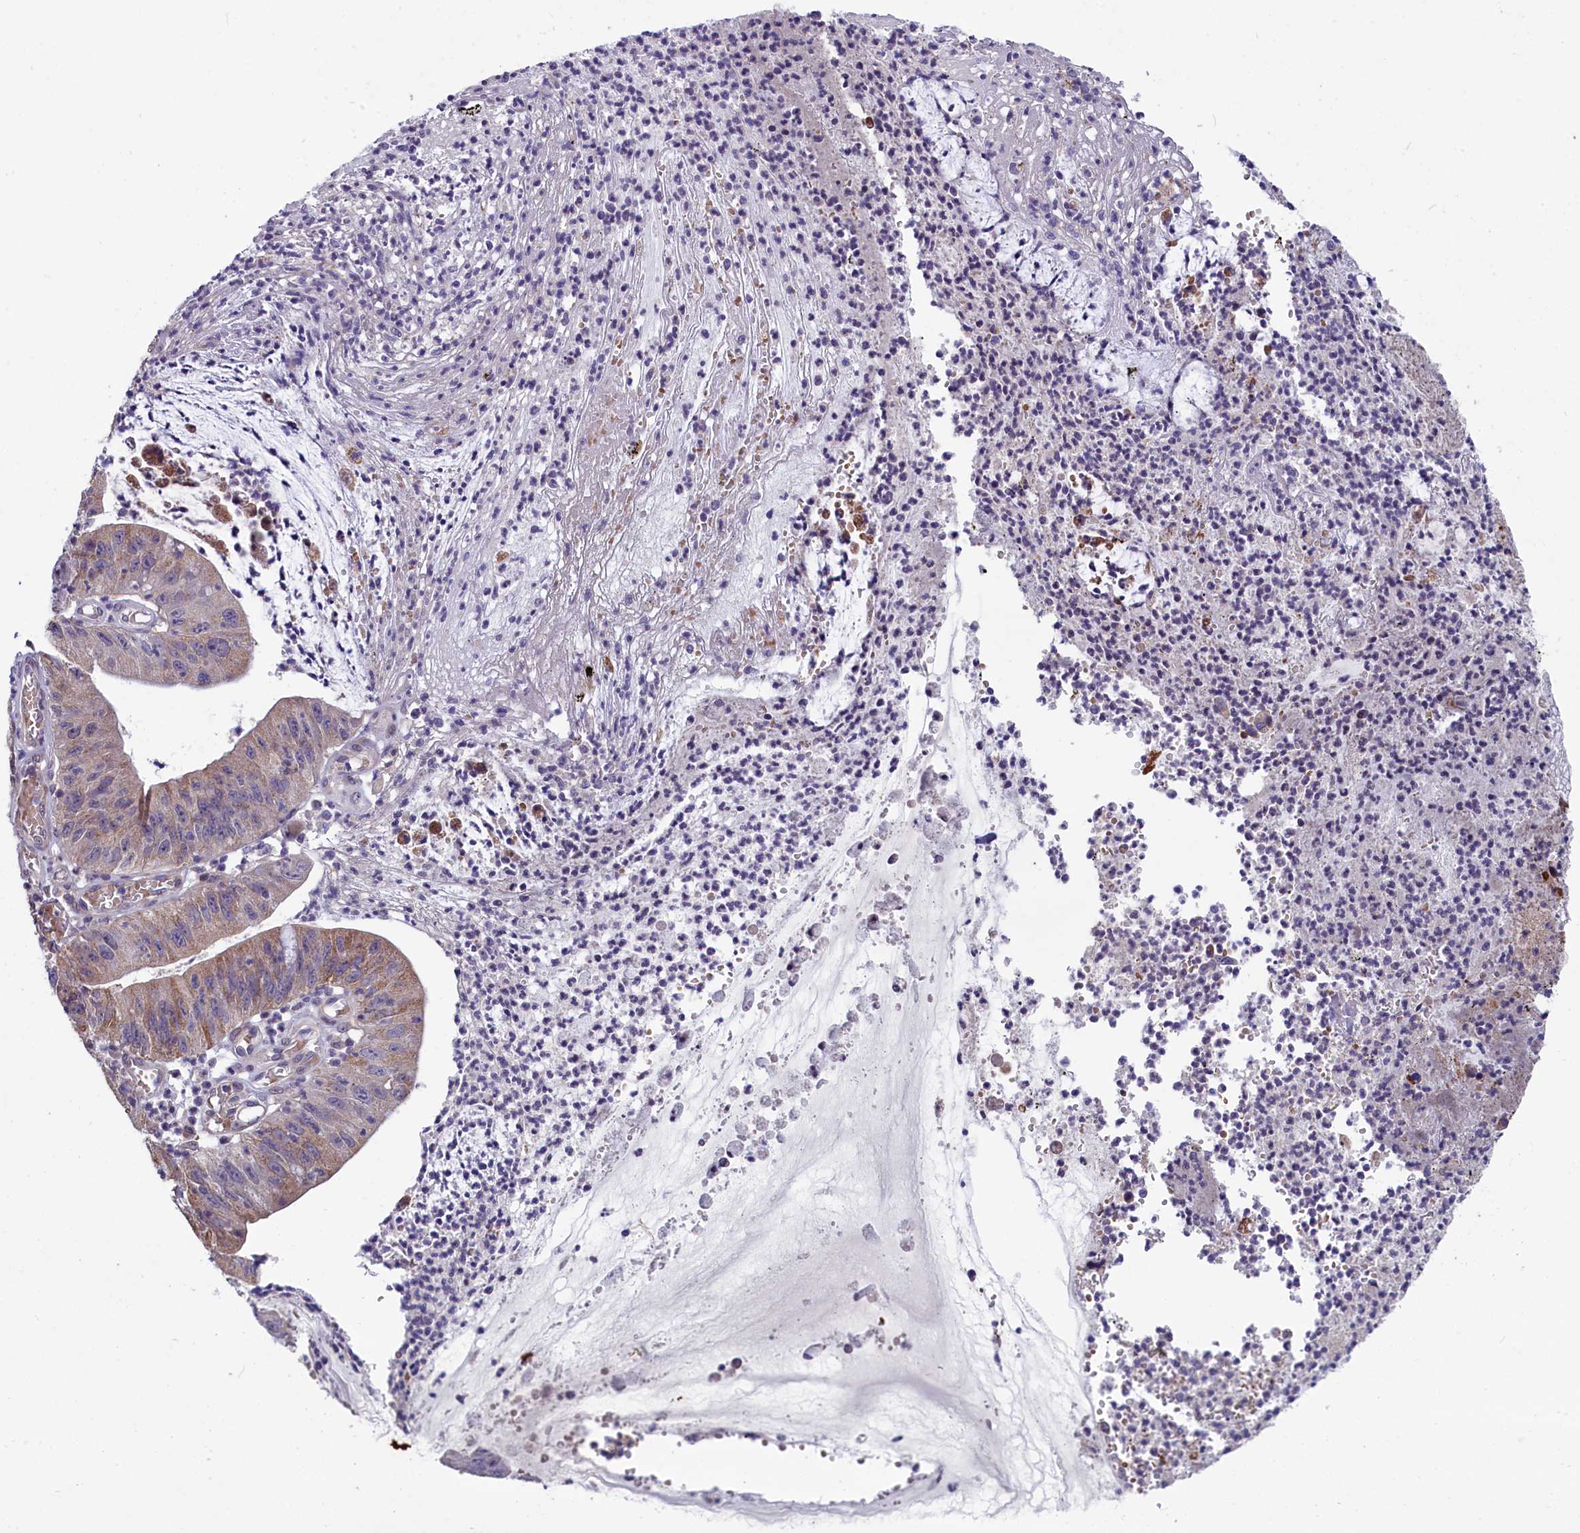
{"staining": {"intensity": "moderate", "quantity": ">75%", "location": "cytoplasmic/membranous"}, "tissue": "stomach cancer", "cell_type": "Tumor cells", "image_type": "cancer", "snomed": [{"axis": "morphology", "description": "Adenocarcinoma, NOS"}, {"axis": "topography", "description": "Stomach"}], "caption": "A photomicrograph showing moderate cytoplasmic/membranous expression in about >75% of tumor cells in adenocarcinoma (stomach), as visualized by brown immunohistochemical staining.", "gene": "SLC39A6", "patient": {"sex": "male", "age": 59}}